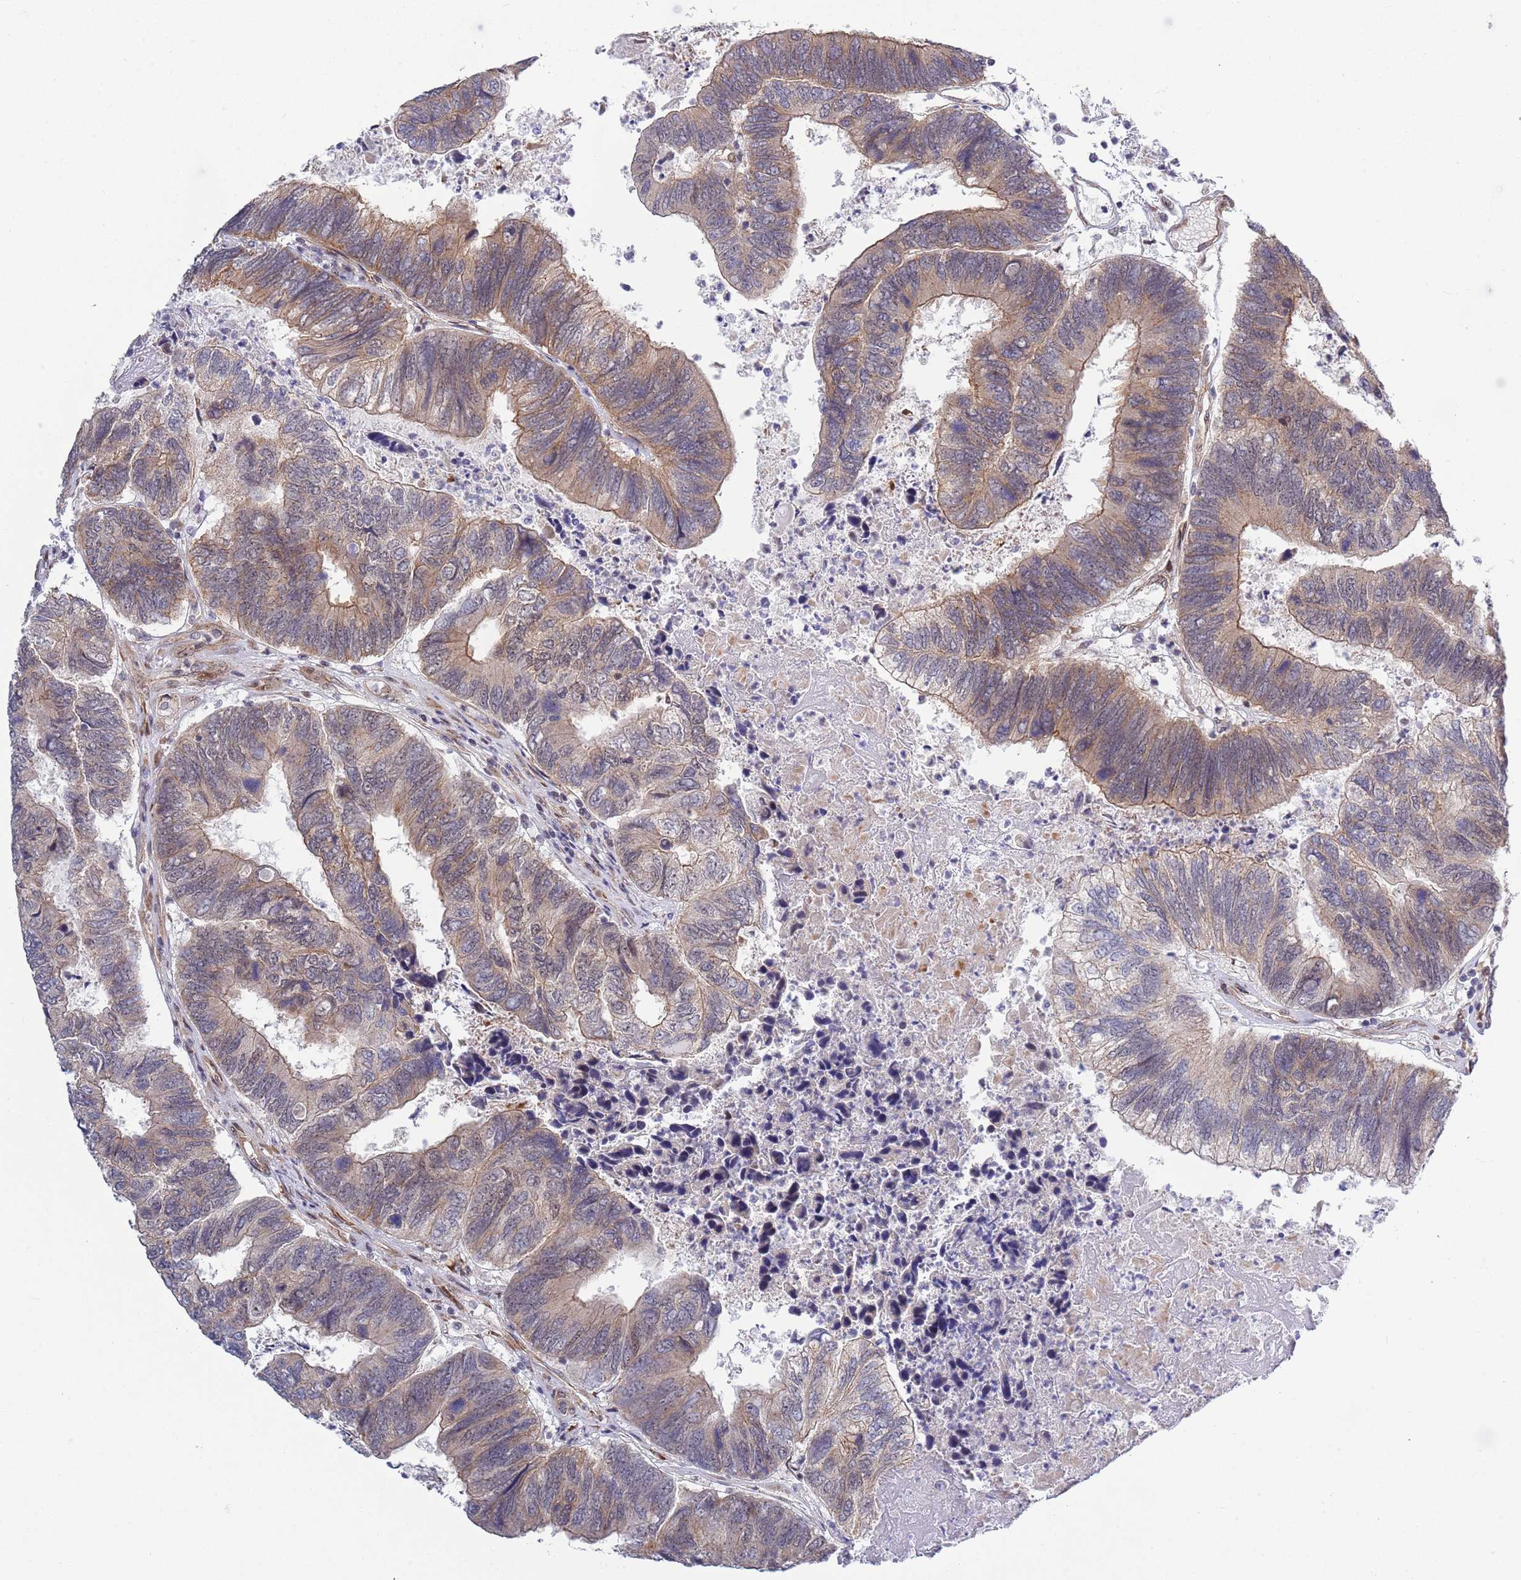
{"staining": {"intensity": "weak", "quantity": ">75%", "location": "cytoplasmic/membranous"}, "tissue": "colorectal cancer", "cell_type": "Tumor cells", "image_type": "cancer", "snomed": [{"axis": "morphology", "description": "Adenocarcinoma, NOS"}, {"axis": "topography", "description": "Colon"}], "caption": "Immunohistochemistry (IHC) micrograph of adenocarcinoma (colorectal) stained for a protein (brown), which displays low levels of weak cytoplasmic/membranous staining in about >75% of tumor cells.", "gene": "TBX10", "patient": {"sex": "female", "age": 67}}